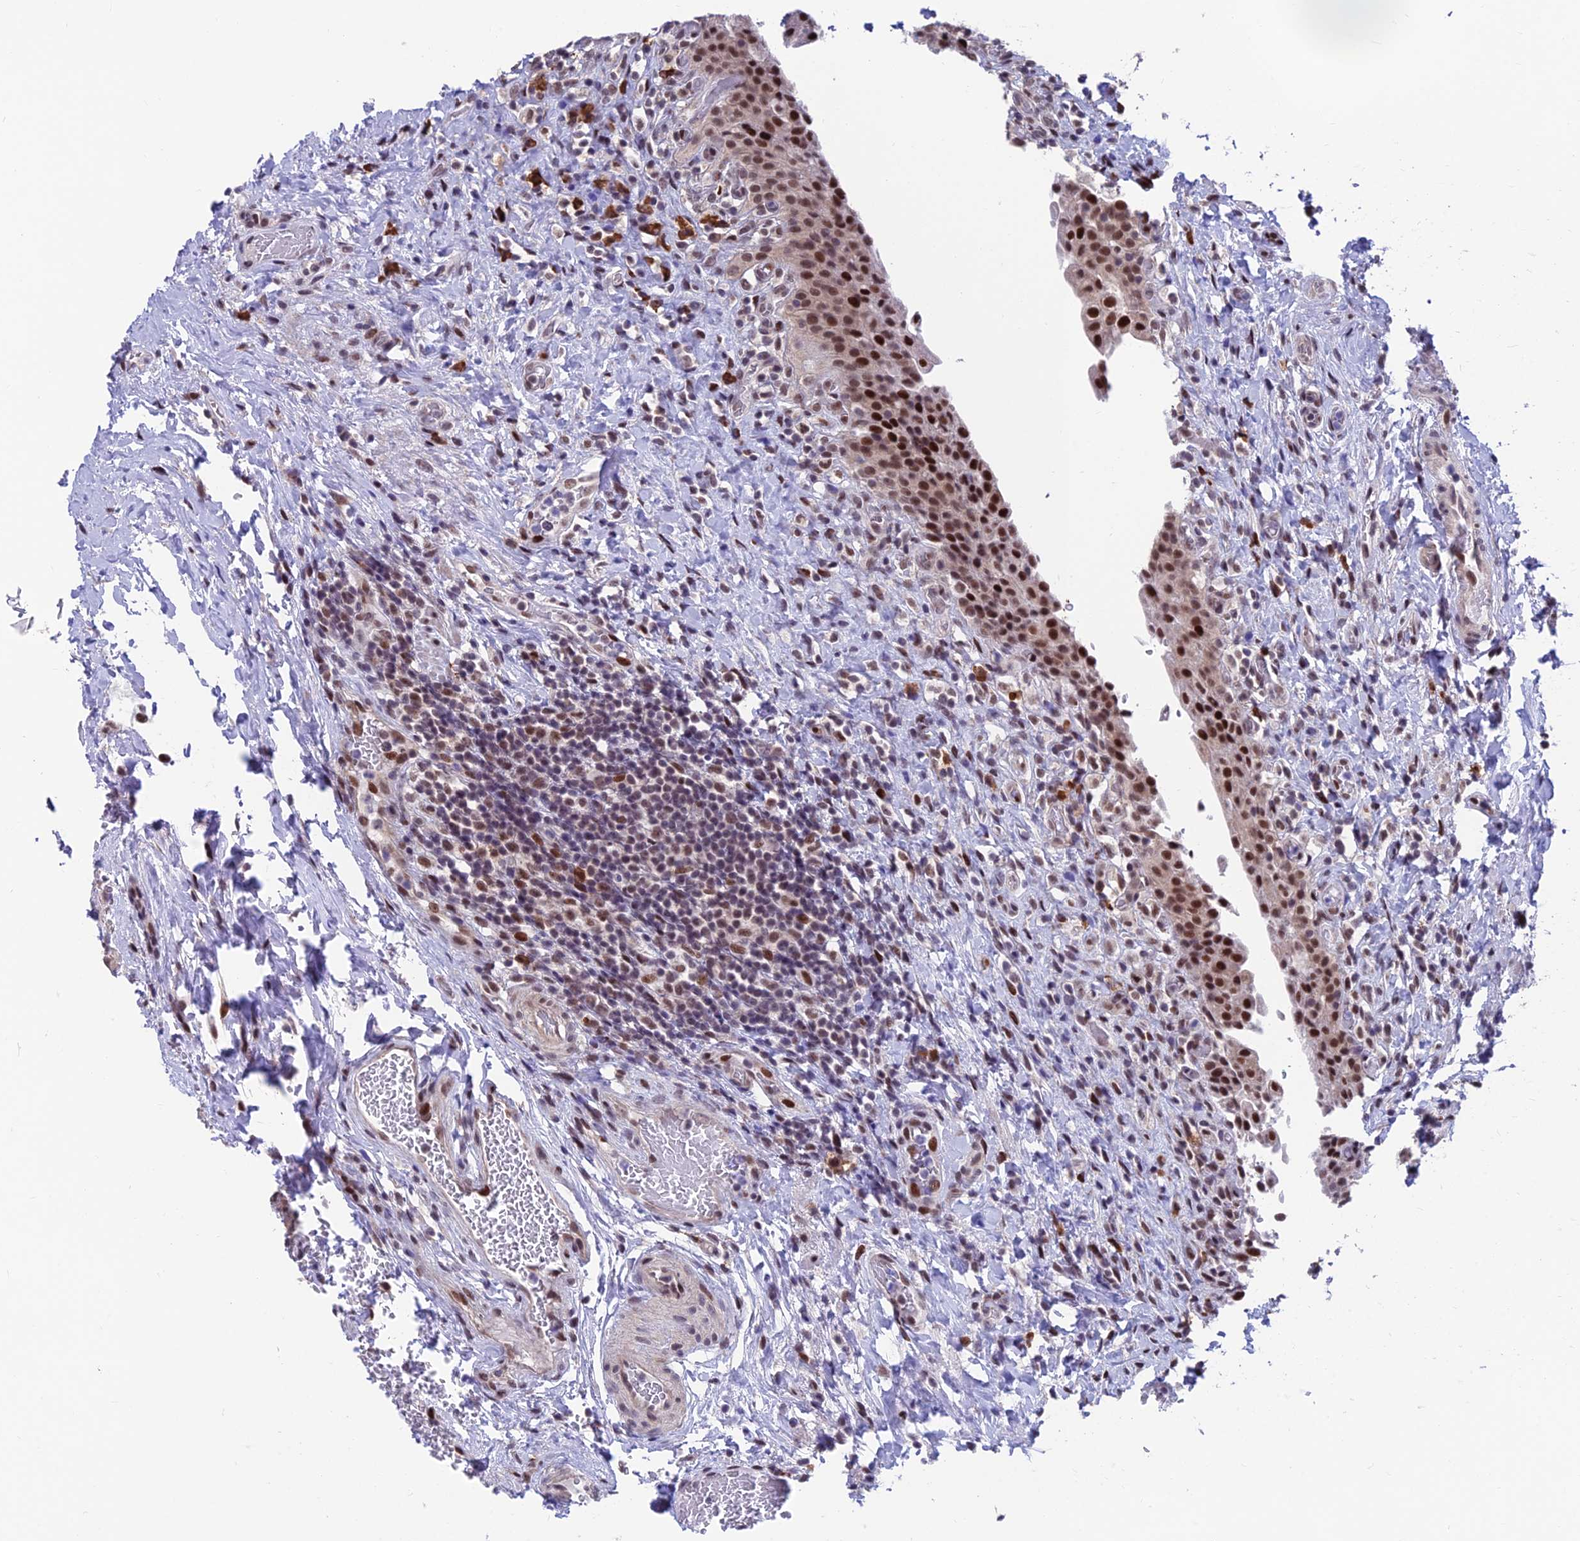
{"staining": {"intensity": "strong", "quantity": ">75%", "location": "nuclear"}, "tissue": "urinary bladder", "cell_type": "Urothelial cells", "image_type": "normal", "snomed": [{"axis": "morphology", "description": "Normal tissue, NOS"}, {"axis": "morphology", "description": "Inflammation, NOS"}, {"axis": "topography", "description": "Urinary bladder"}], "caption": "Human urinary bladder stained with a protein marker shows strong staining in urothelial cells.", "gene": "KIAA1191", "patient": {"sex": "male", "age": 64}}